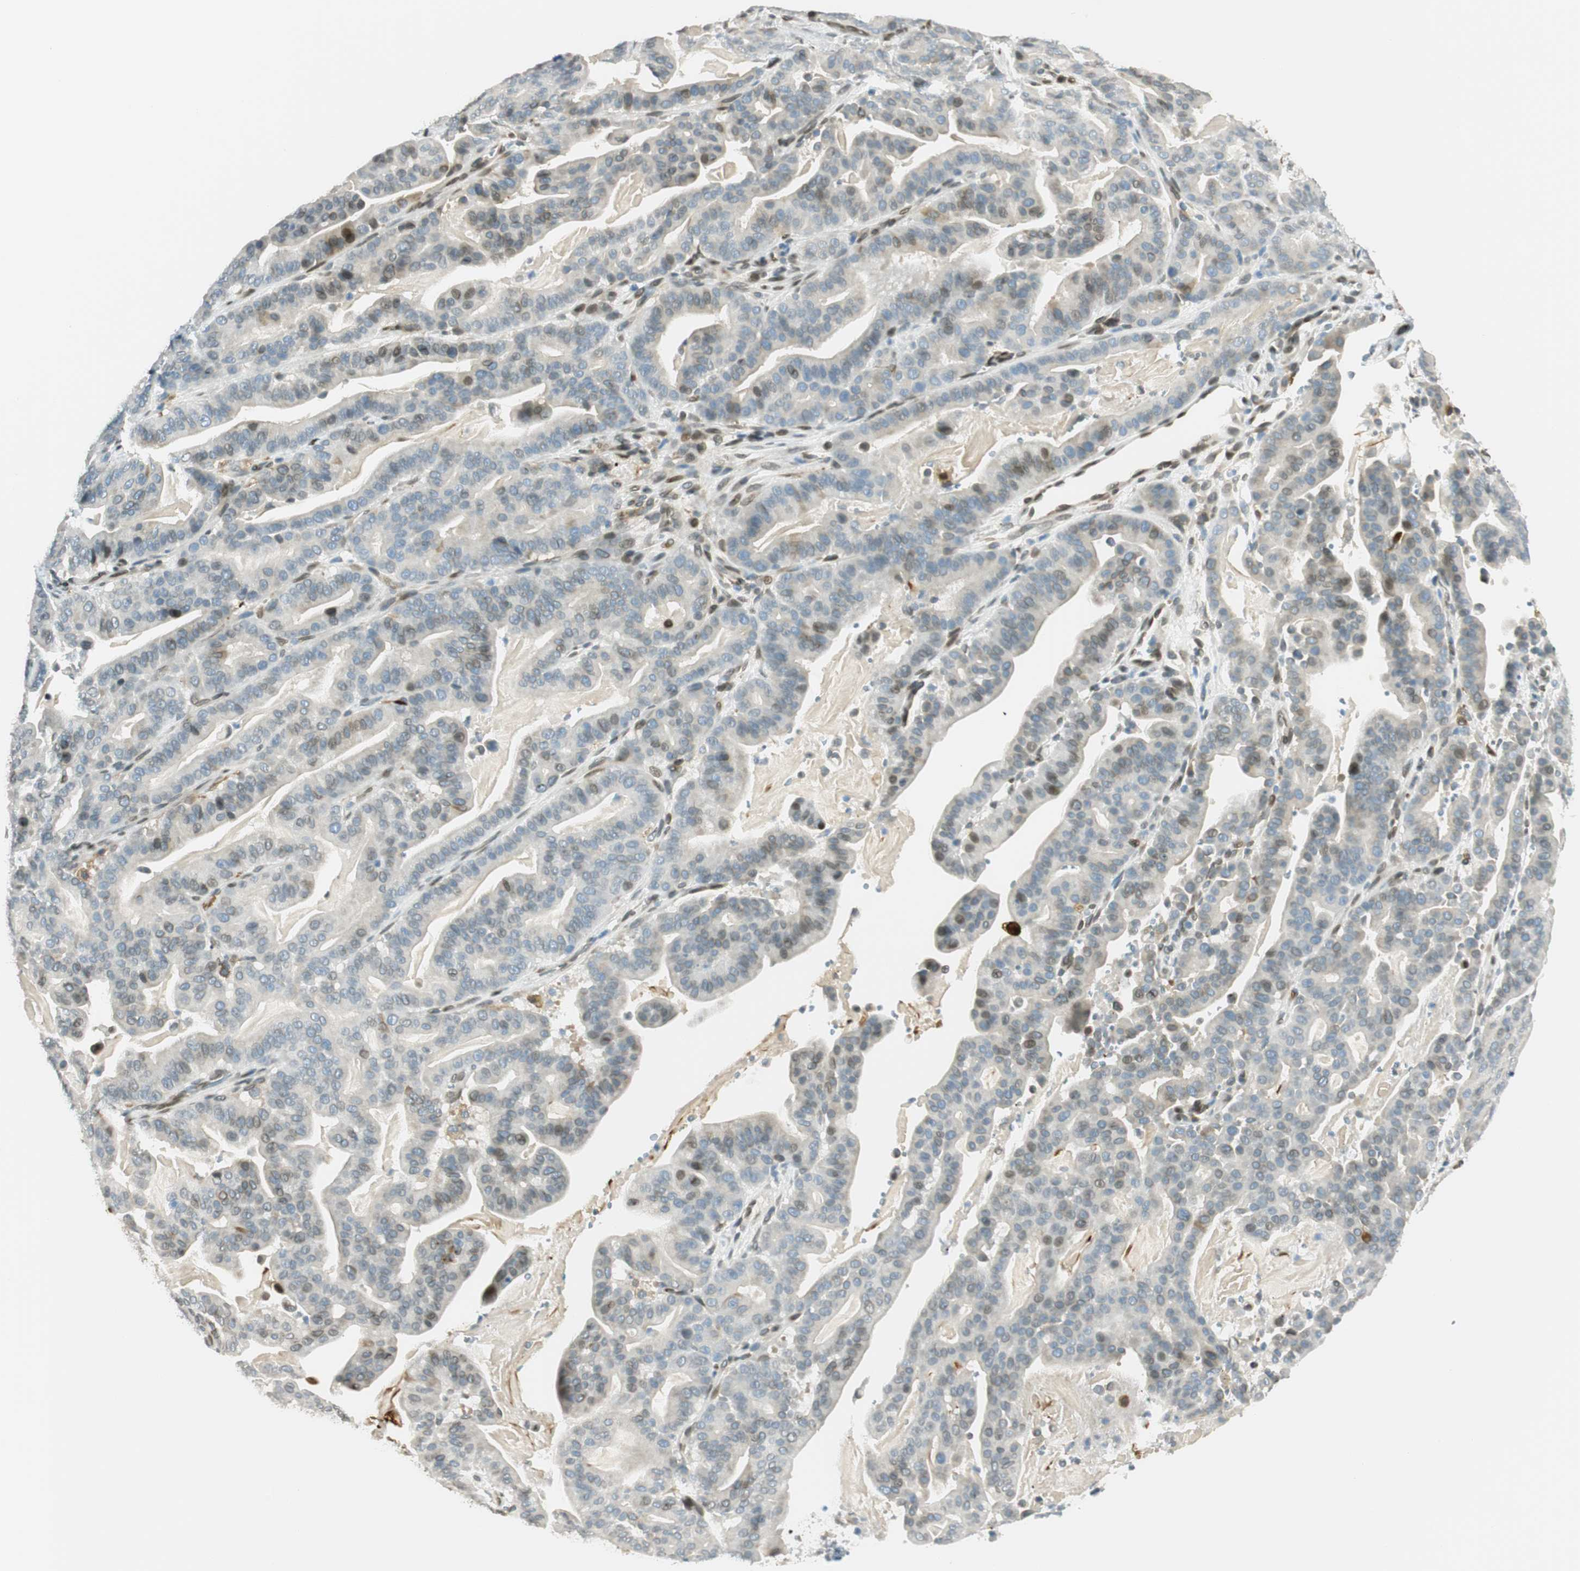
{"staining": {"intensity": "weak", "quantity": "25%-75%", "location": "nuclear"}, "tissue": "pancreatic cancer", "cell_type": "Tumor cells", "image_type": "cancer", "snomed": [{"axis": "morphology", "description": "Adenocarcinoma, NOS"}, {"axis": "topography", "description": "Pancreas"}], "caption": "Tumor cells demonstrate weak nuclear staining in approximately 25%-75% of cells in pancreatic cancer.", "gene": "TMEM260", "patient": {"sex": "male", "age": 63}}